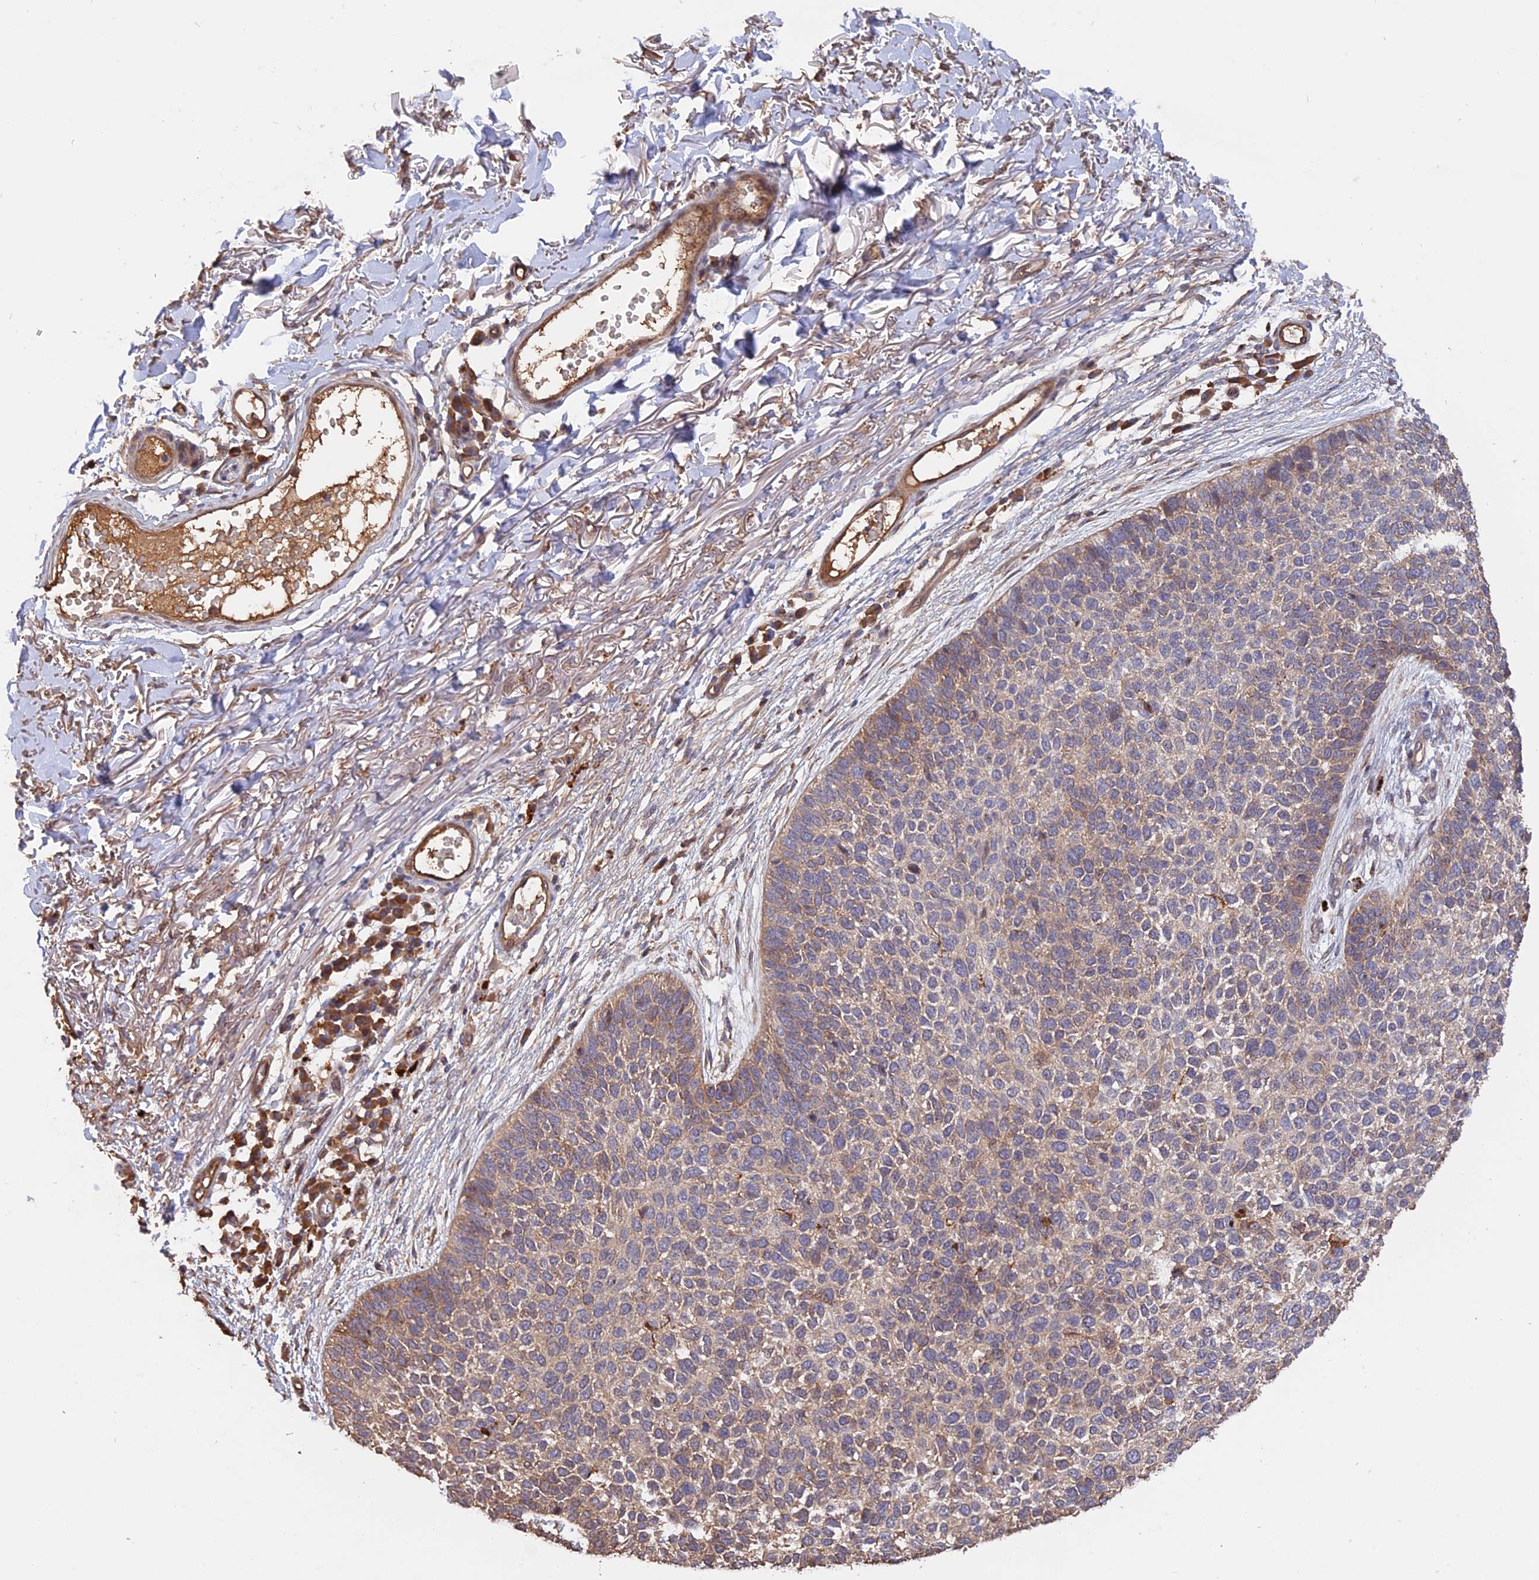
{"staining": {"intensity": "weak", "quantity": "<25%", "location": "cytoplasmic/membranous"}, "tissue": "skin cancer", "cell_type": "Tumor cells", "image_type": "cancer", "snomed": [{"axis": "morphology", "description": "Basal cell carcinoma"}, {"axis": "topography", "description": "Skin"}], "caption": "DAB immunohistochemical staining of human skin cancer exhibits no significant positivity in tumor cells.", "gene": "RASAL1", "patient": {"sex": "female", "age": 84}}